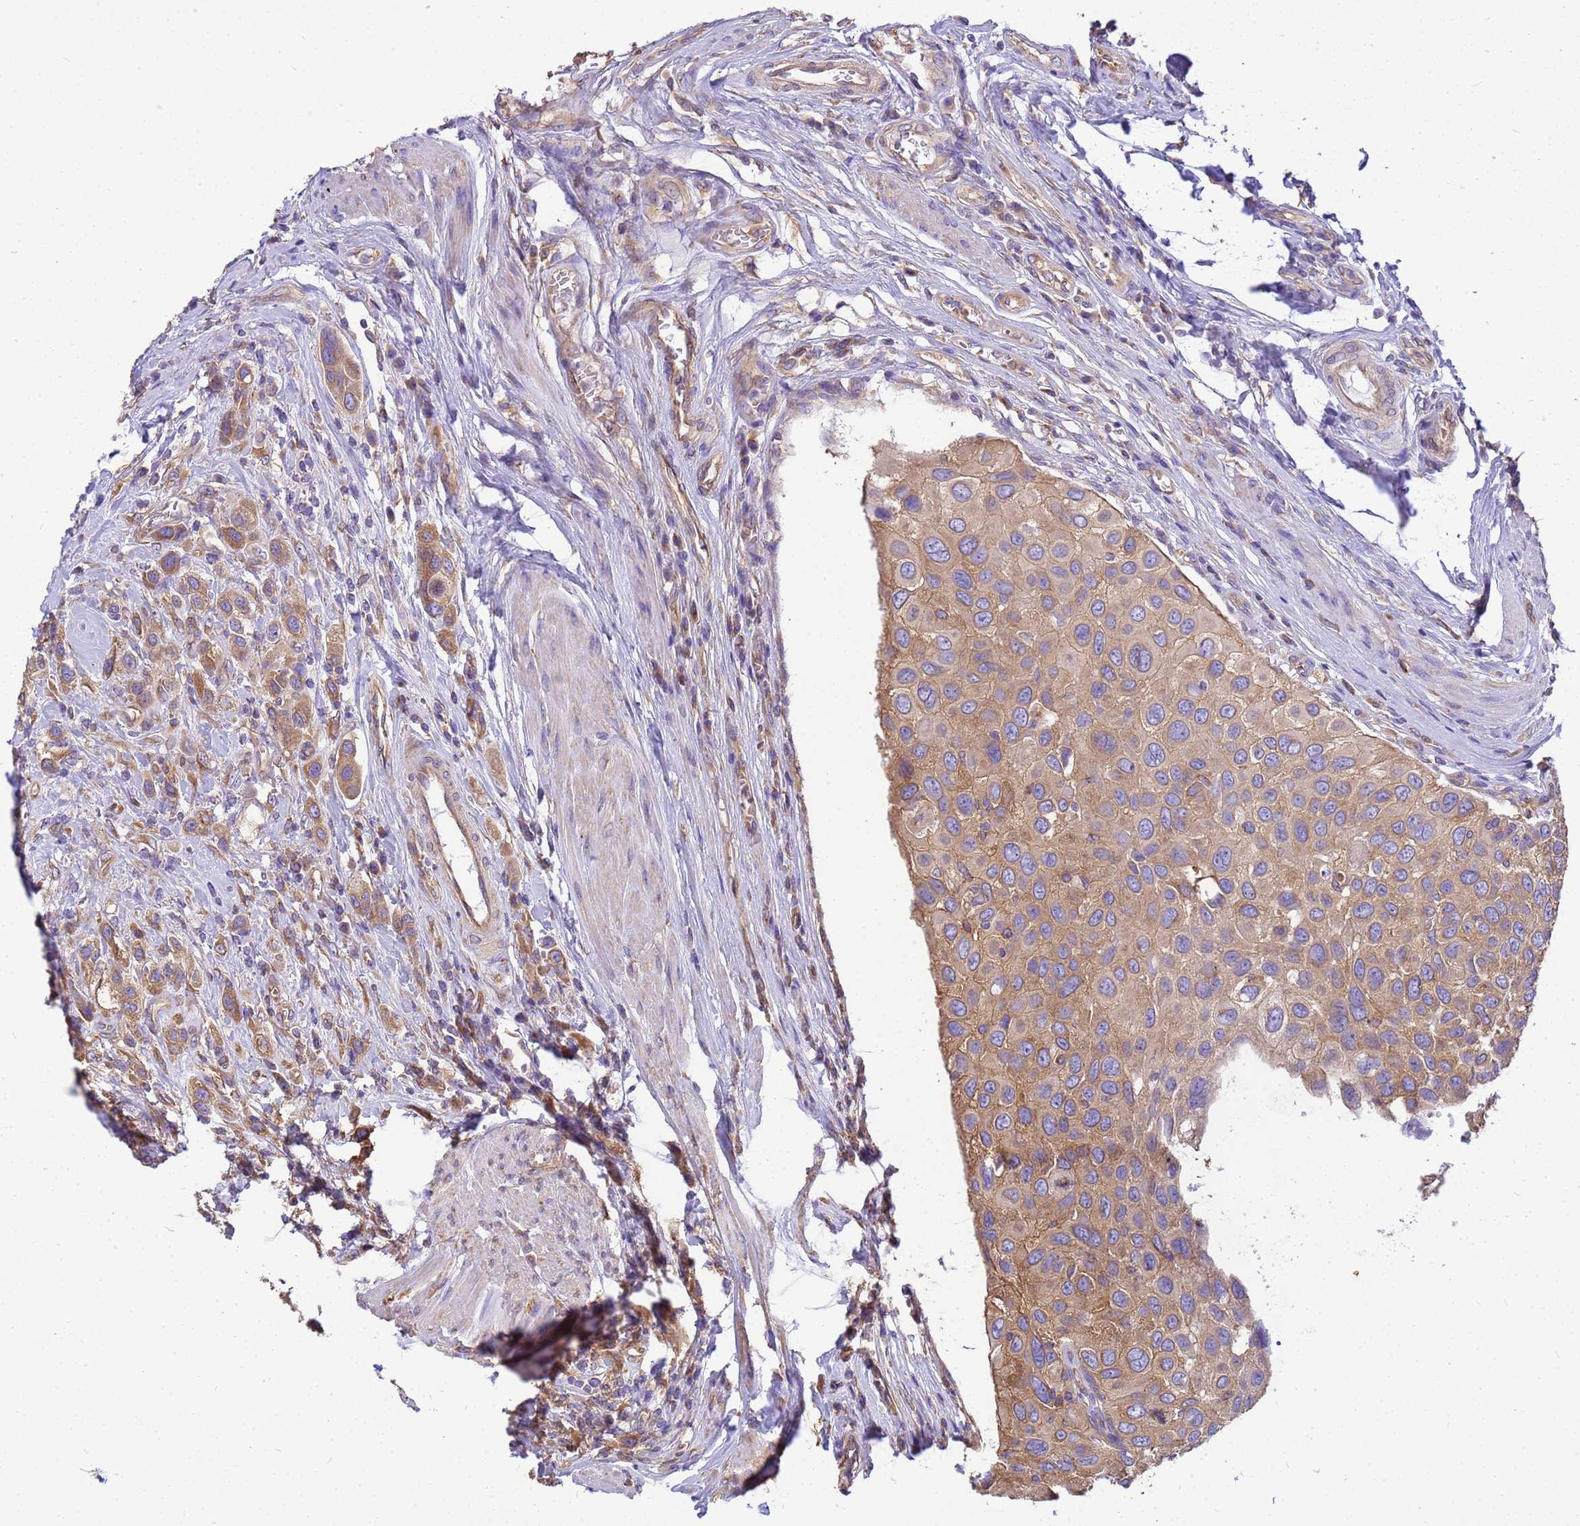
{"staining": {"intensity": "moderate", "quantity": ">75%", "location": "cytoplasmic/membranous"}, "tissue": "urothelial cancer", "cell_type": "Tumor cells", "image_type": "cancer", "snomed": [{"axis": "morphology", "description": "Urothelial carcinoma, High grade"}, {"axis": "topography", "description": "Urinary bladder"}], "caption": "Brown immunohistochemical staining in urothelial cancer reveals moderate cytoplasmic/membranous positivity in about >75% of tumor cells.", "gene": "TUBB1", "patient": {"sex": "male", "age": 50}}